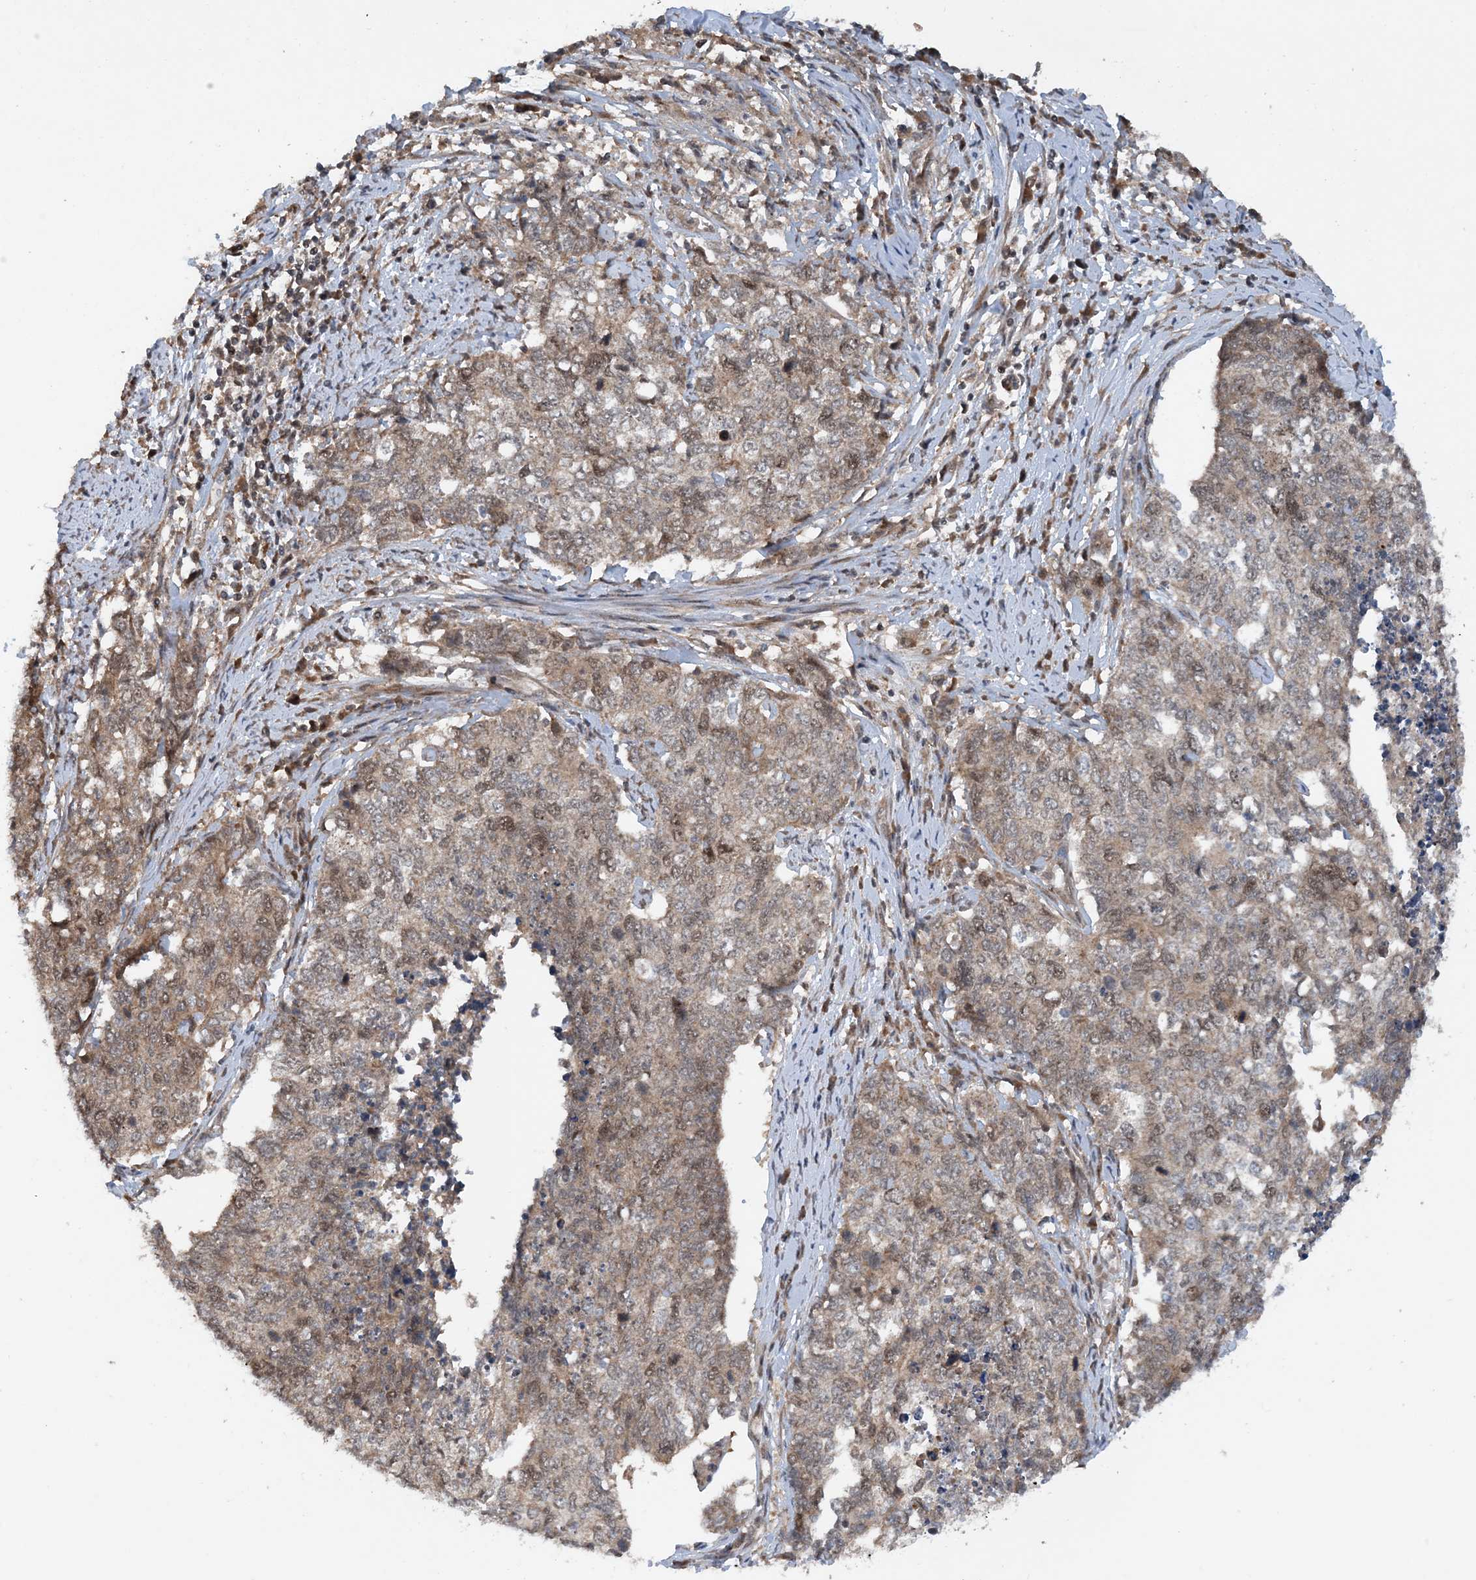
{"staining": {"intensity": "weak", "quantity": "25%-75%", "location": "cytoplasmic/membranous,nuclear"}, "tissue": "cervical cancer", "cell_type": "Tumor cells", "image_type": "cancer", "snomed": [{"axis": "morphology", "description": "Squamous cell carcinoma, NOS"}, {"axis": "topography", "description": "Cervix"}], "caption": "Weak cytoplasmic/membranous and nuclear protein expression is seen in approximately 25%-75% of tumor cells in cervical cancer (squamous cell carcinoma).", "gene": "HEMK1", "patient": {"sex": "female", "age": 63}}